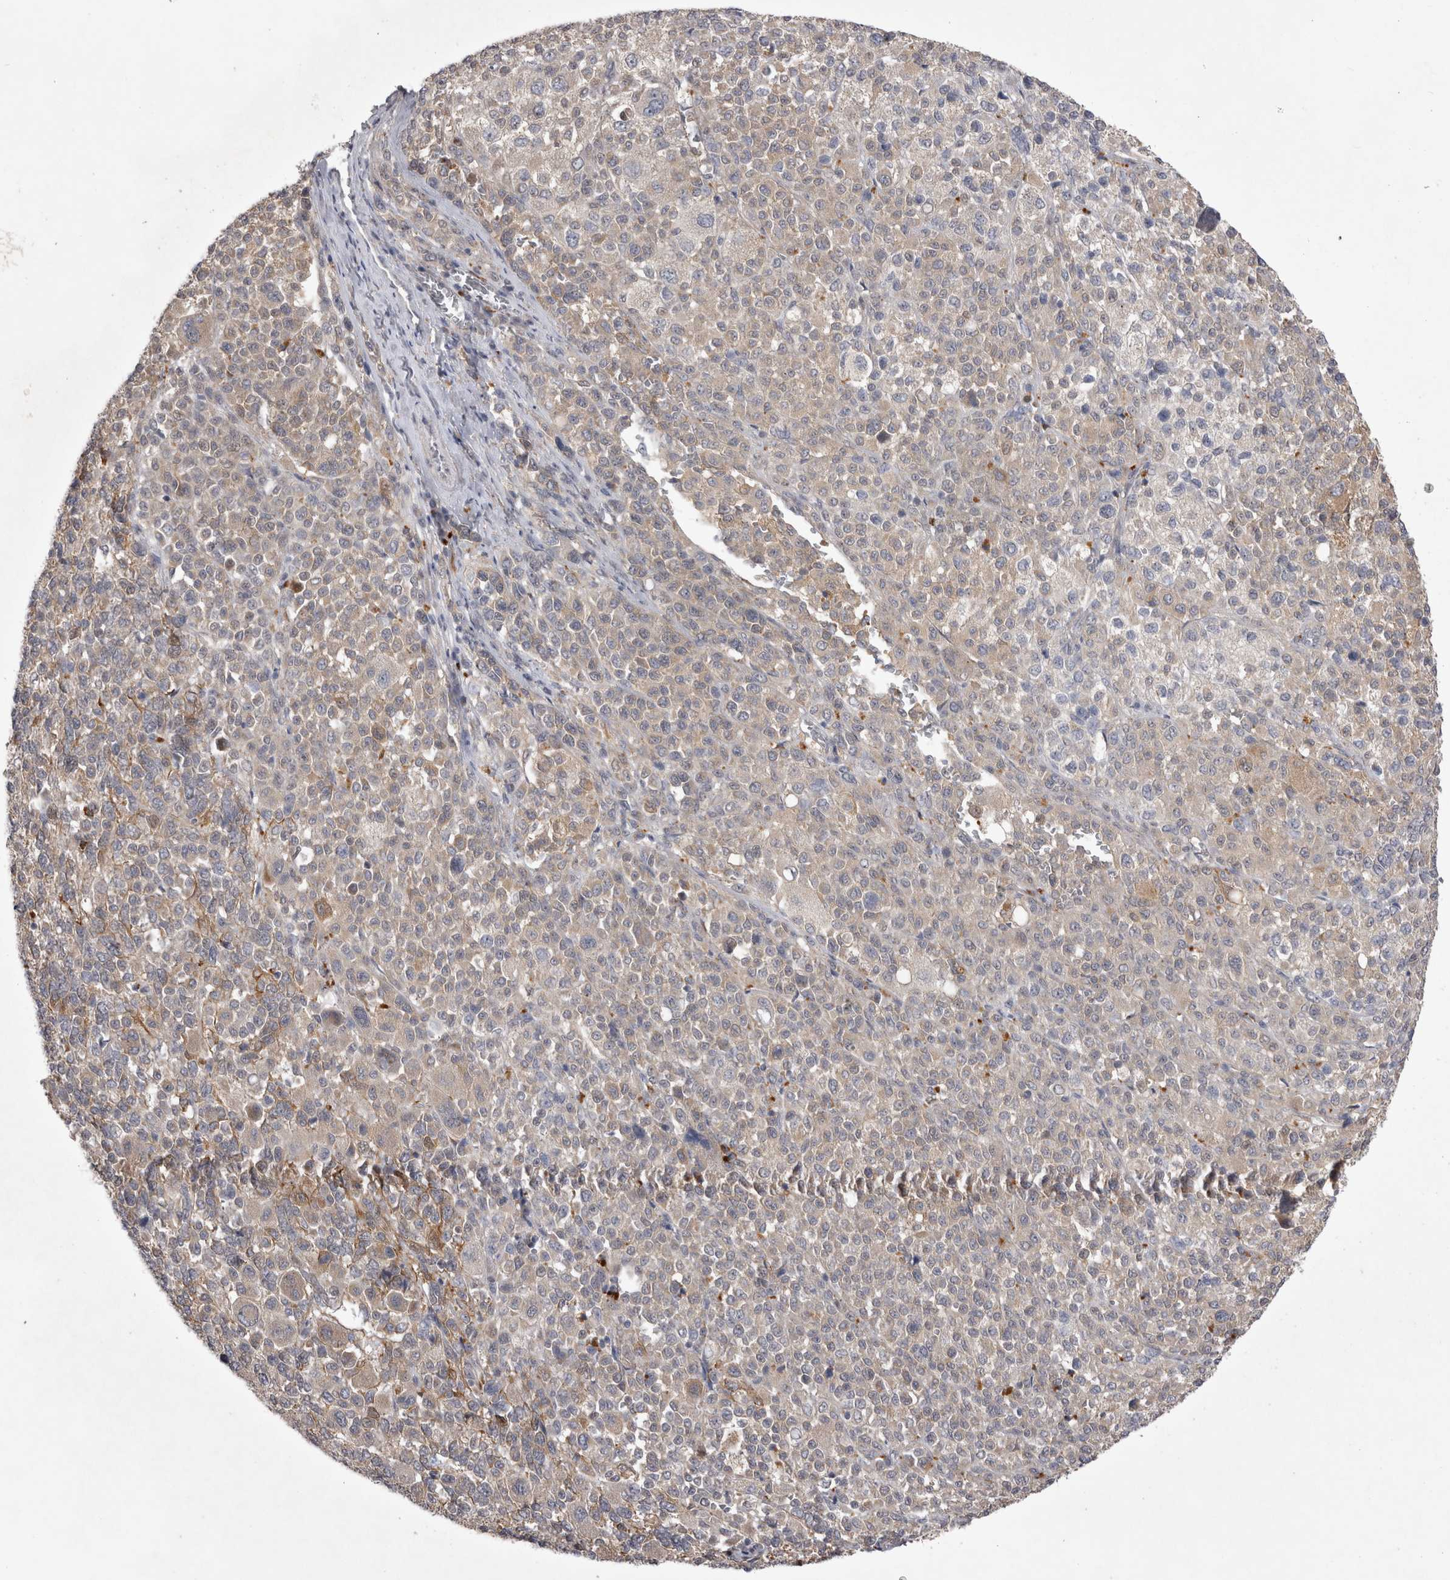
{"staining": {"intensity": "weak", "quantity": "<25%", "location": "cytoplasmic/membranous"}, "tissue": "melanoma", "cell_type": "Tumor cells", "image_type": "cancer", "snomed": [{"axis": "morphology", "description": "Malignant melanoma, Metastatic site"}, {"axis": "topography", "description": "Skin"}], "caption": "Immunohistochemistry (IHC) micrograph of human malignant melanoma (metastatic site) stained for a protein (brown), which displays no expression in tumor cells.", "gene": "CTBS", "patient": {"sex": "female", "age": 74}}